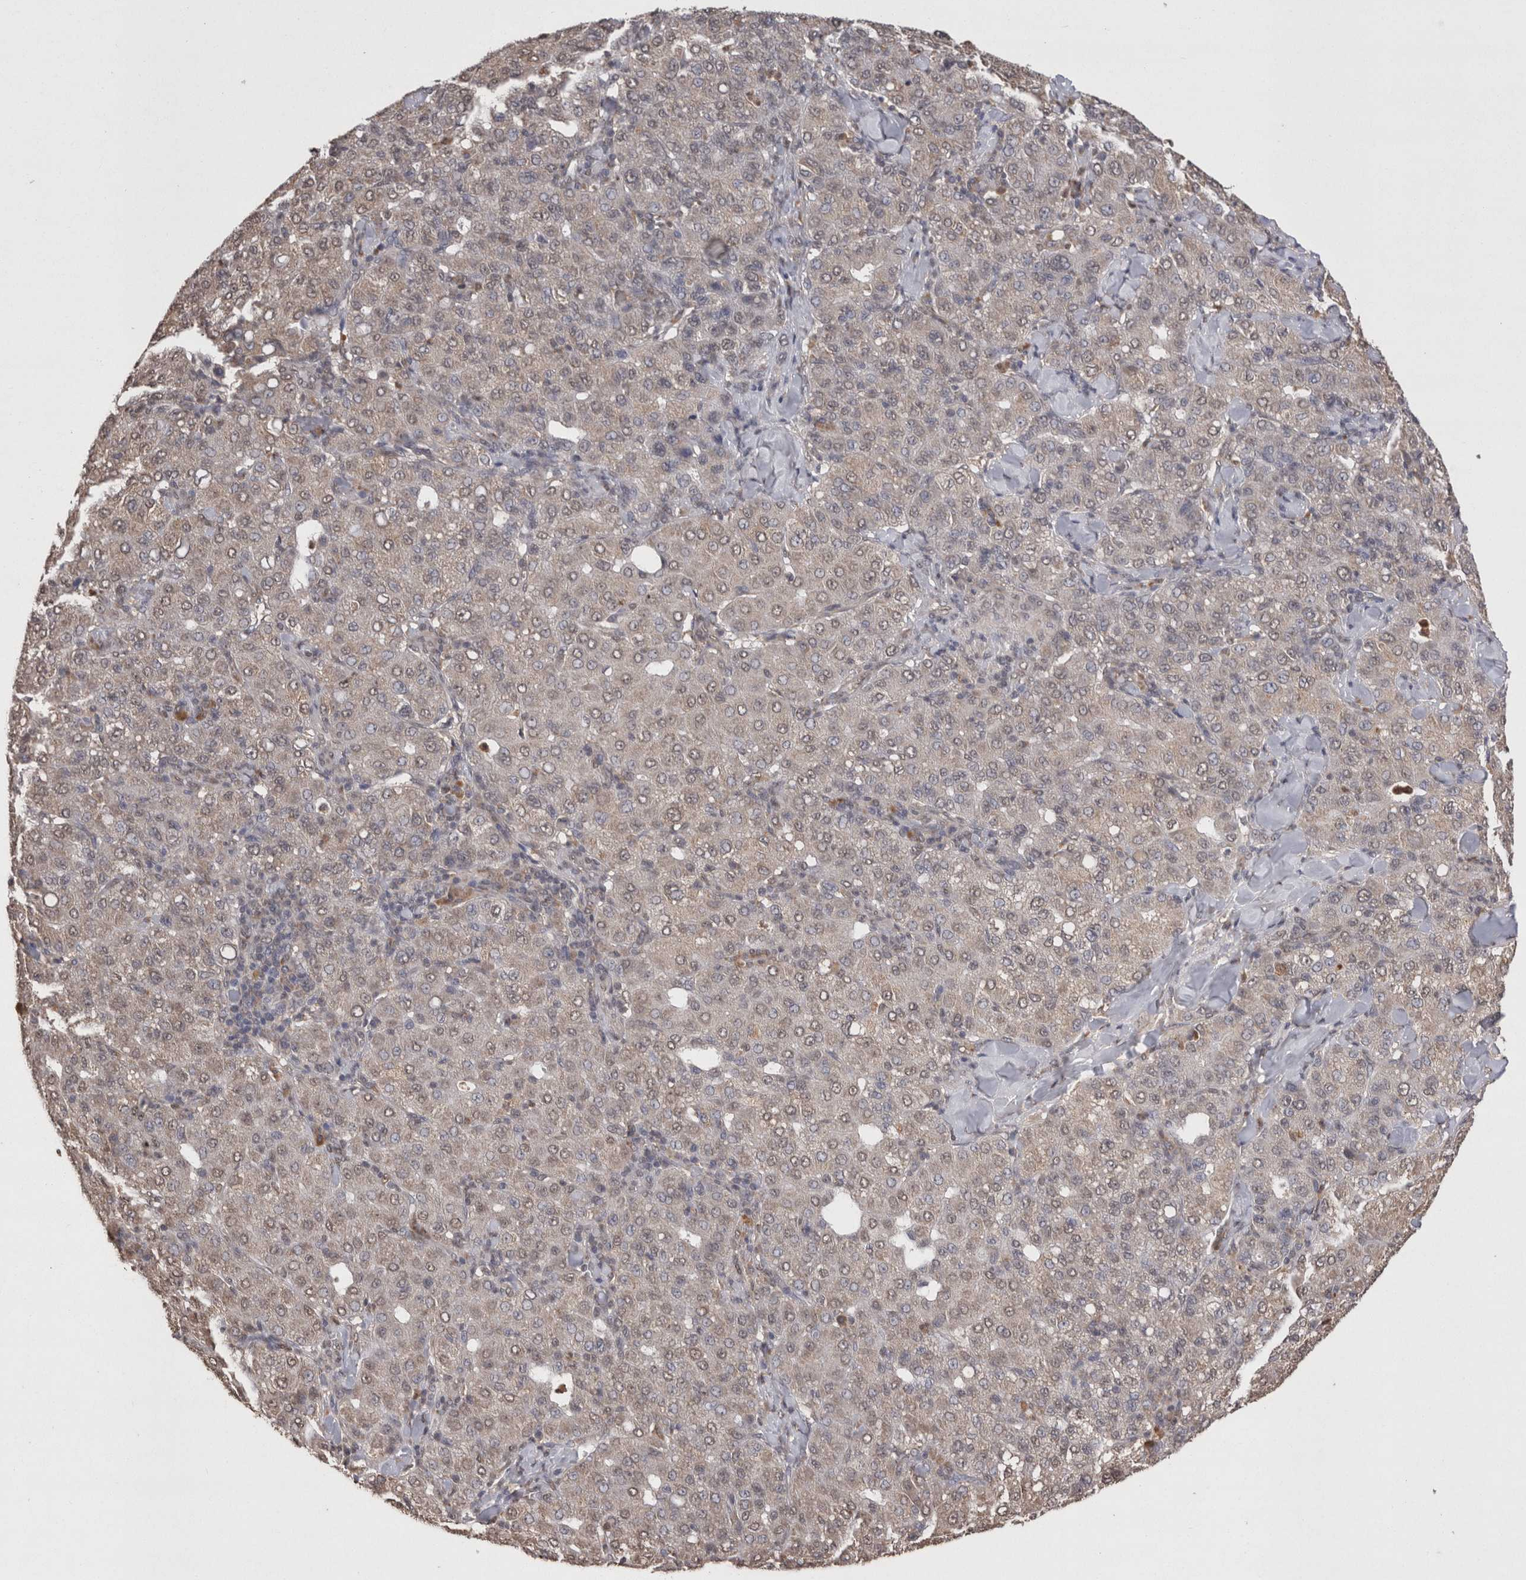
{"staining": {"intensity": "weak", "quantity": "<25%", "location": "cytoplasmic/membranous,nuclear"}, "tissue": "liver cancer", "cell_type": "Tumor cells", "image_type": "cancer", "snomed": [{"axis": "morphology", "description": "Carcinoma, Hepatocellular, NOS"}, {"axis": "topography", "description": "Liver"}], "caption": "DAB (3,3'-diaminobenzidine) immunohistochemical staining of human hepatocellular carcinoma (liver) demonstrates no significant staining in tumor cells. (DAB immunohistochemistry (IHC), high magnification).", "gene": "GRK5", "patient": {"sex": "male", "age": 65}}